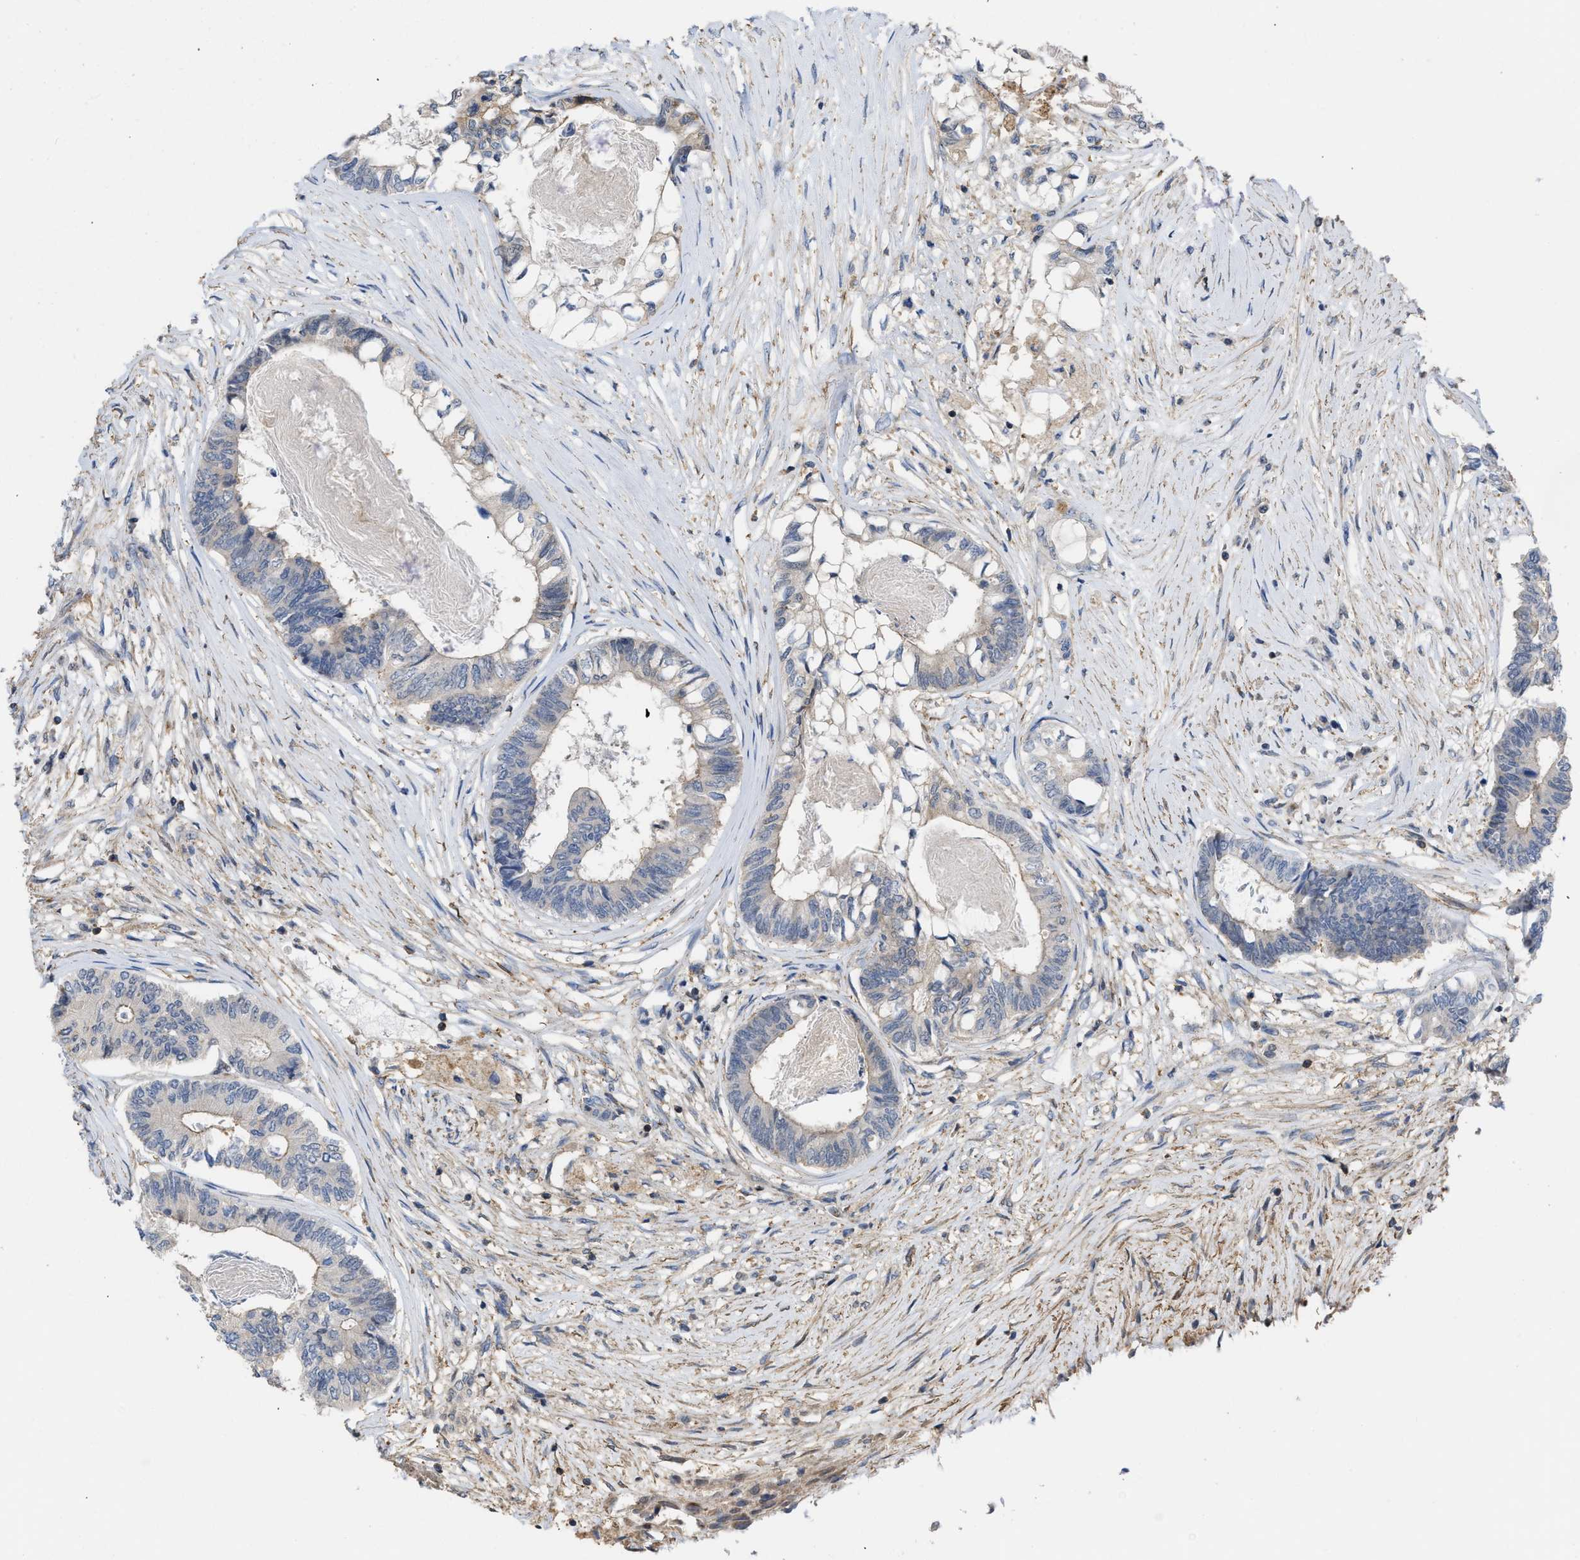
{"staining": {"intensity": "negative", "quantity": "none", "location": "none"}, "tissue": "colorectal cancer", "cell_type": "Tumor cells", "image_type": "cancer", "snomed": [{"axis": "morphology", "description": "Adenocarcinoma, NOS"}, {"axis": "topography", "description": "Rectum"}], "caption": "Adenocarcinoma (colorectal) was stained to show a protein in brown. There is no significant positivity in tumor cells.", "gene": "TMEM131", "patient": {"sex": "male", "age": 63}}